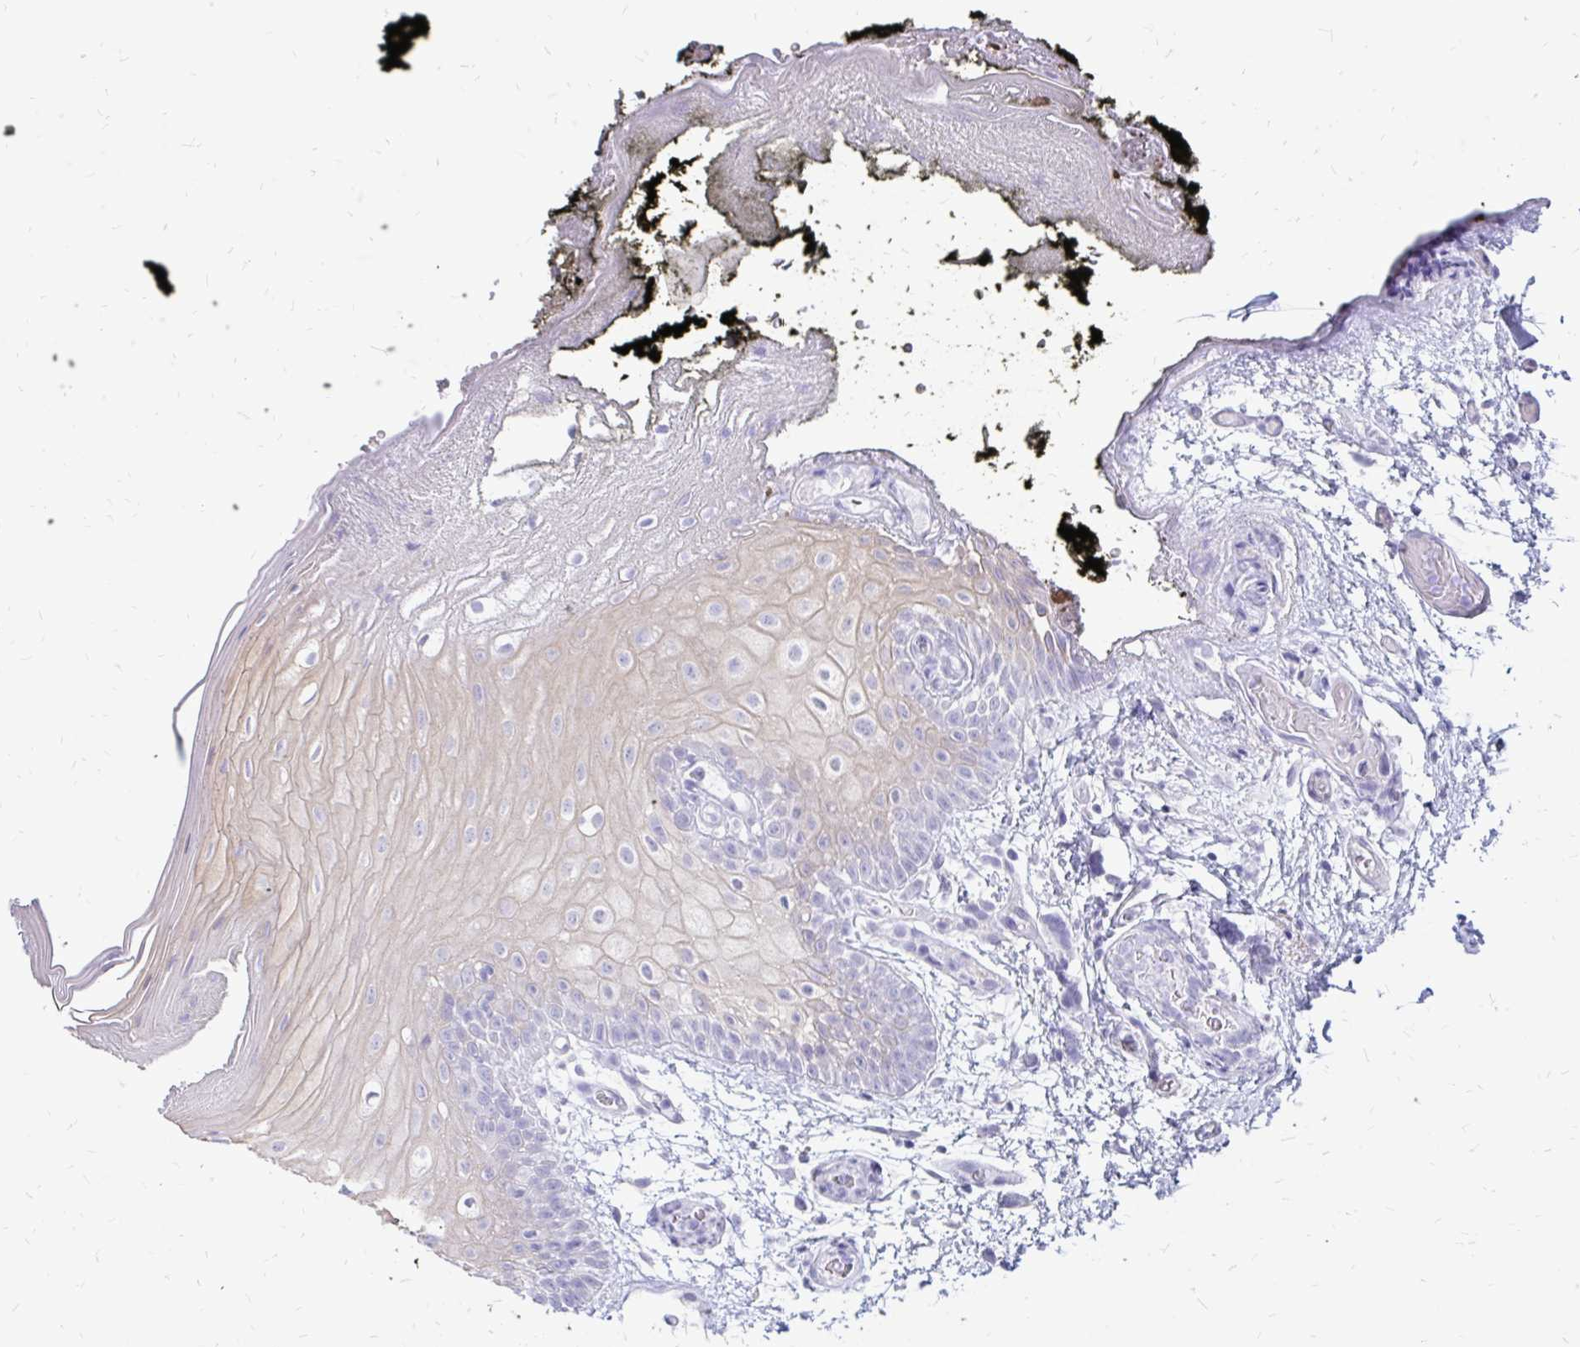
{"staining": {"intensity": "negative", "quantity": "none", "location": "none"}, "tissue": "oral mucosa", "cell_type": "Squamous epithelial cells", "image_type": "normal", "snomed": [{"axis": "morphology", "description": "Normal tissue, NOS"}, {"axis": "morphology", "description": "Squamous cell carcinoma, NOS"}, {"axis": "topography", "description": "Oral tissue"}, {"axis": "topography", "description": "Tounge, NOS"}, {"axis": "topography", "description": "Head-Neck"}], "caption": "Immunohistochemistry (IHC) histopathology image of normal oral mucosa: human oral mucosa stained with DAB (3,3'-diaminobenzidine) demonstrates no significant protein expression in squamous epithelial cells.", "gene": "IGSF5", "patient": {"sex": "male", "age": 76}}